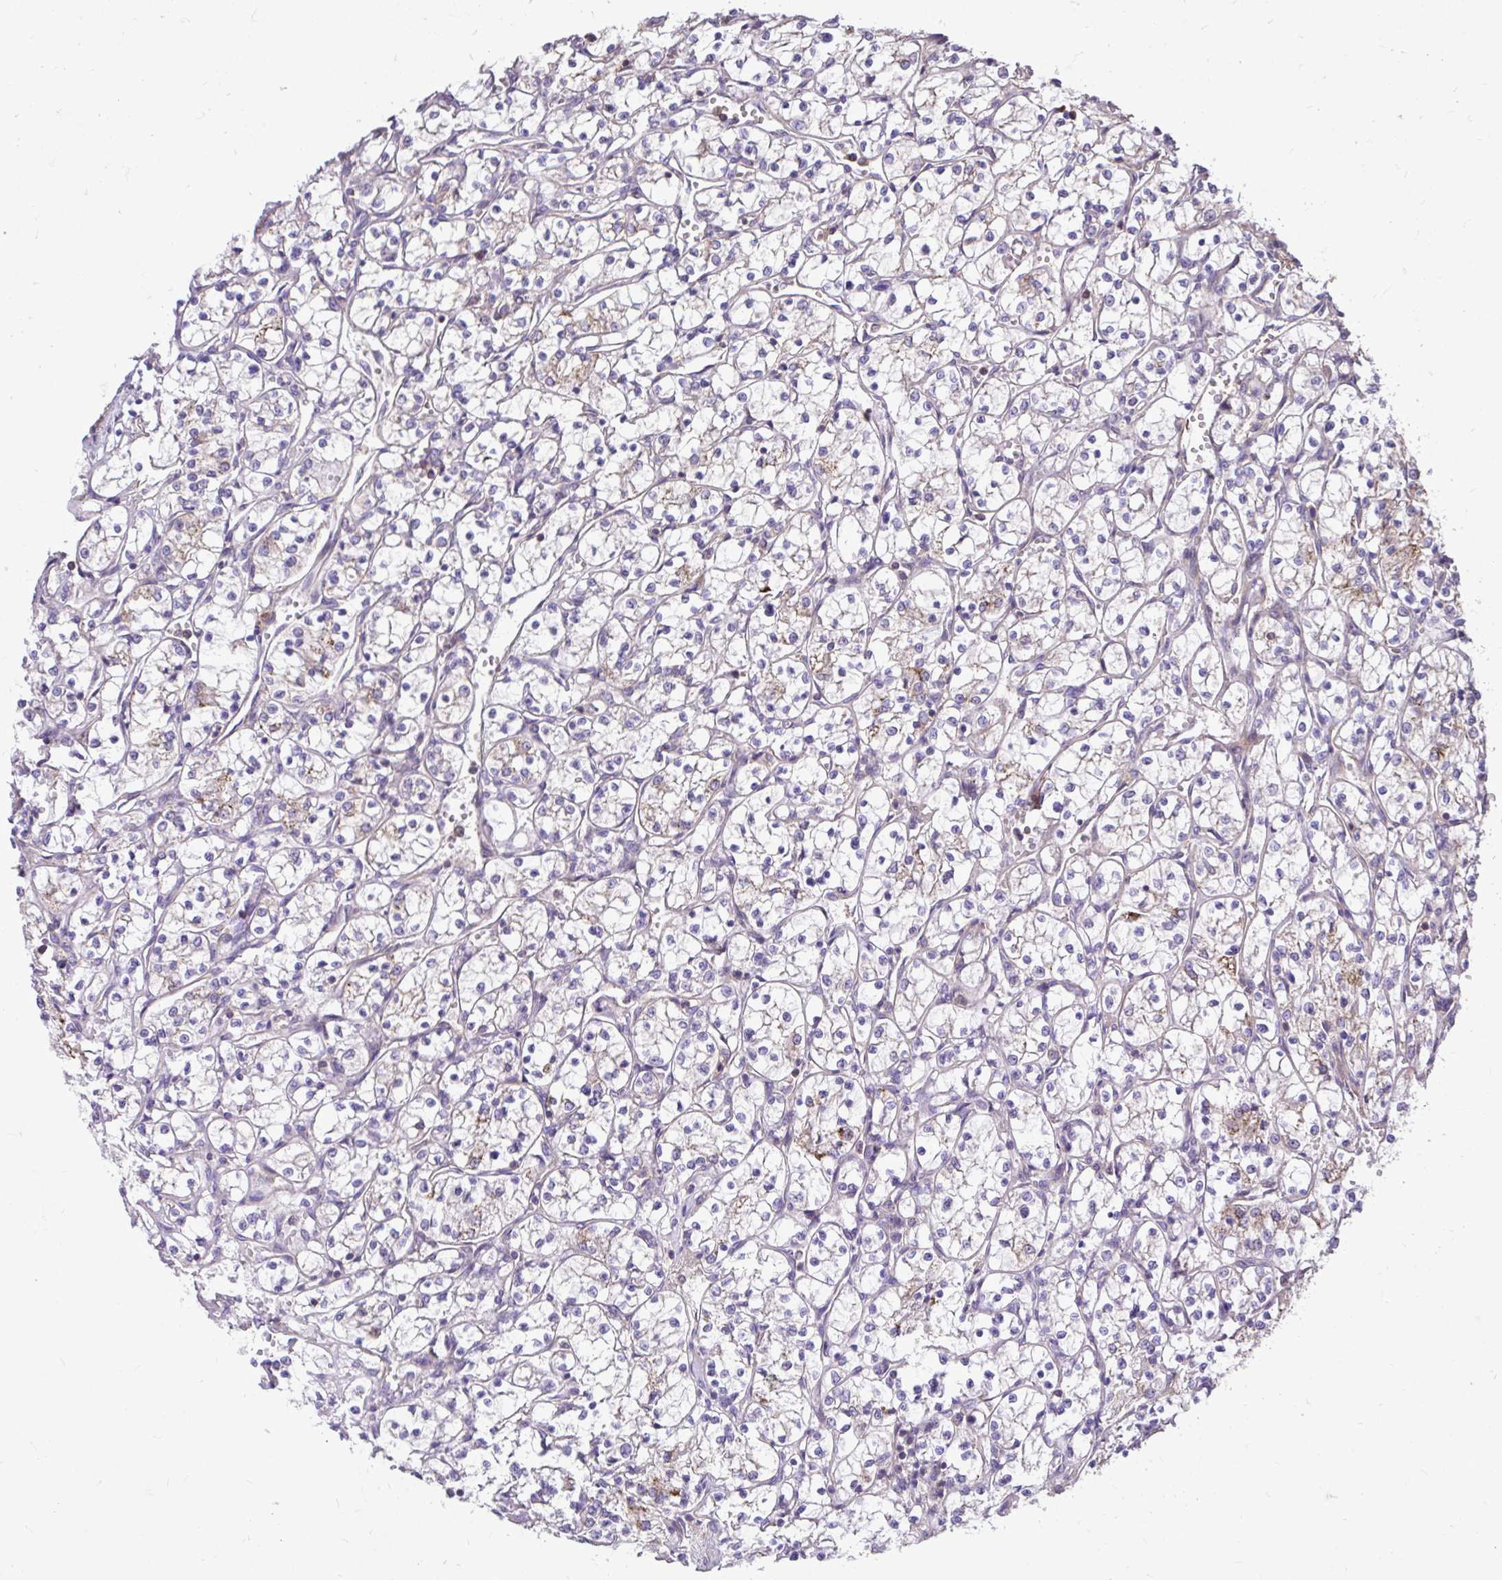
{"staining": {"intensity": "weak", "quantity": "<25%", "location": "cytoplasmic/membranous"}, "tissue": "renal cancer", "cell_type": "Tumor cells", "image_type": "cancer", "snomed": [{"axis": "morphology", "description": "Adenocarcinoma, NOS"}, {"axis": "topography", "description": "Kidney"}], "caption": "Tumor cells show no significant protein positivity in renal cancer. The staining was performed using DAB to visualize the protein expression in brown, while the nuclei were stained in blue with hematoxylin (Magnification: 20x).", "gene": "IGFL2", "patient": {"sex": "female", "age": 69}}